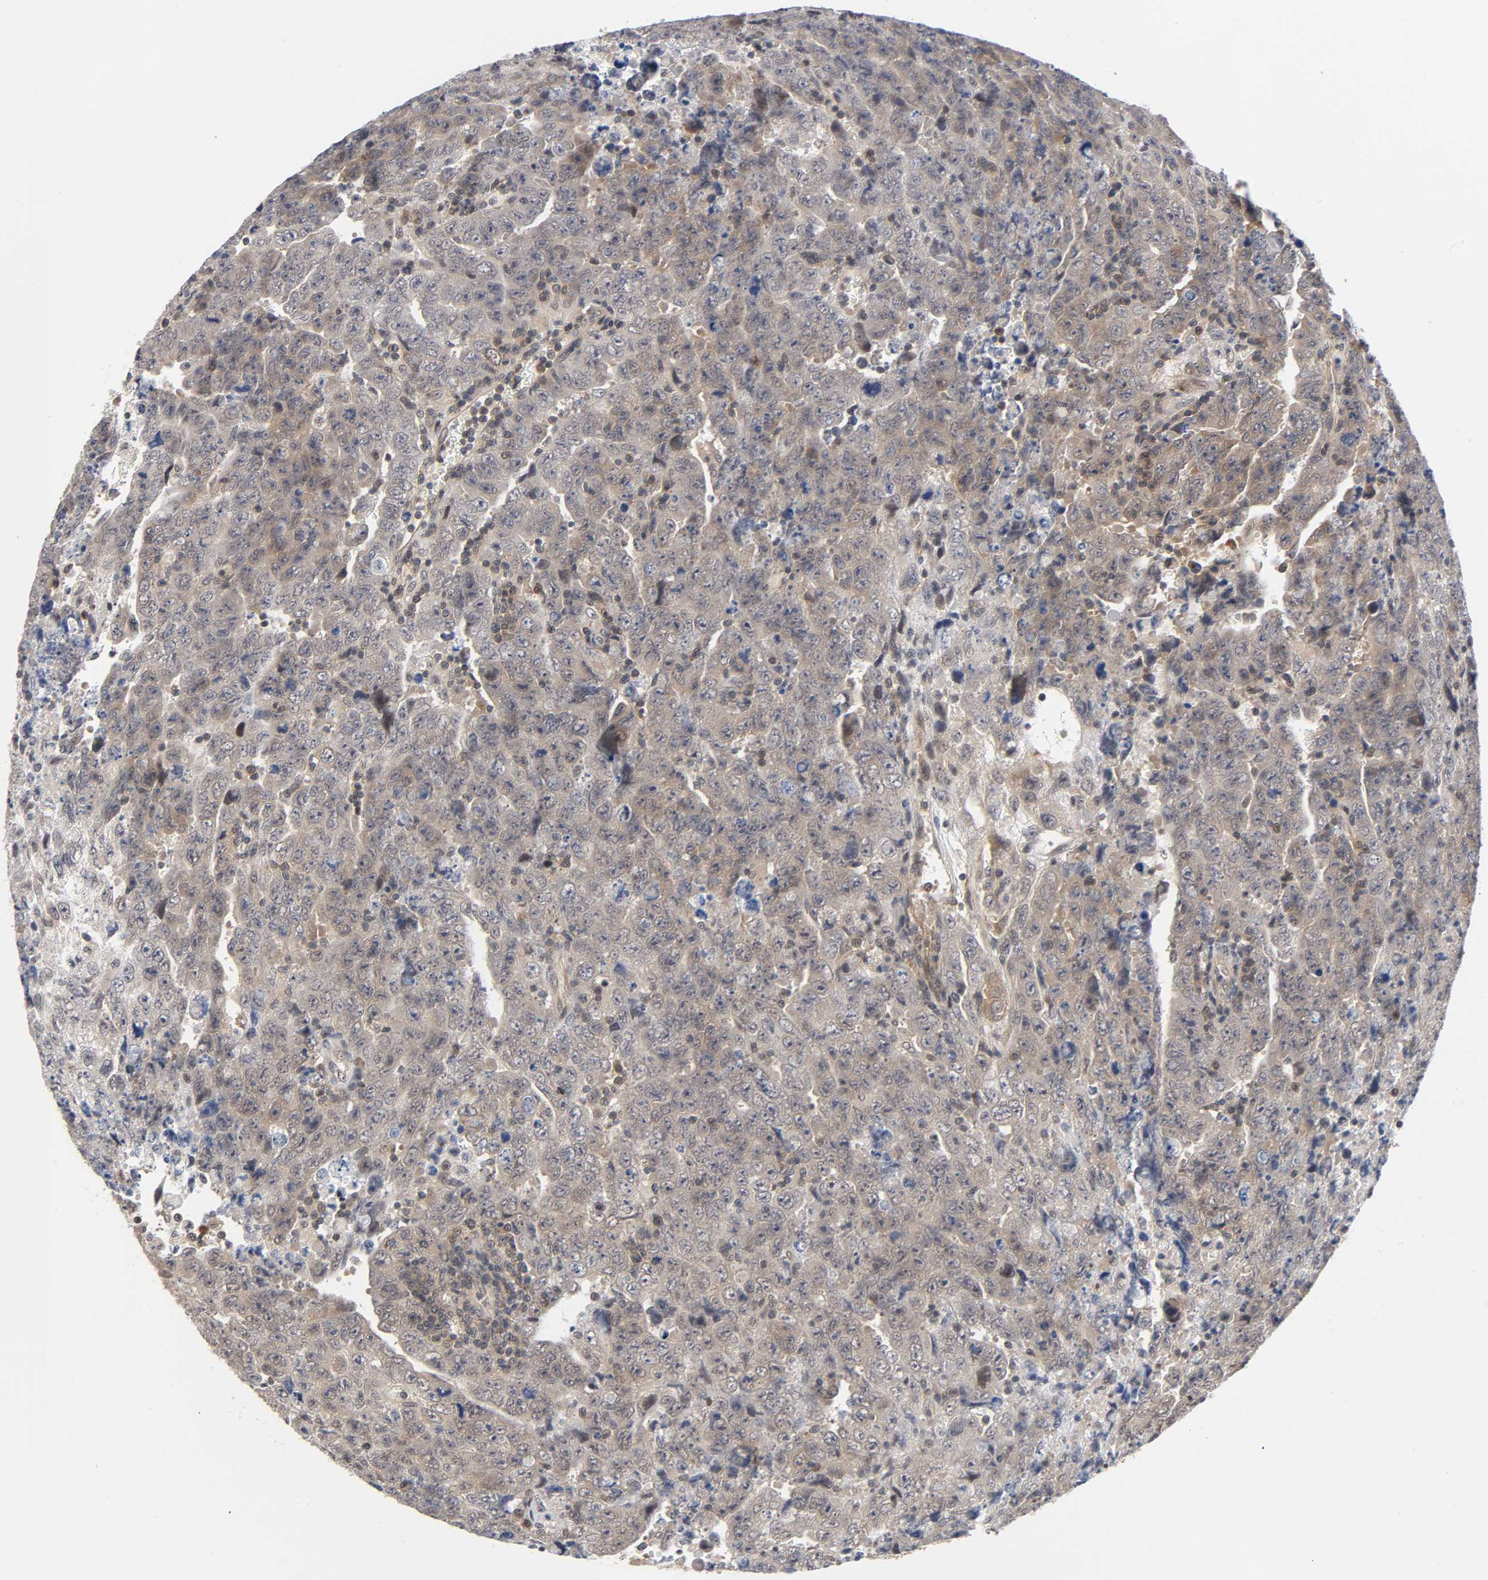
{"staining": {"intensity": "weak", "quantity": "25%-75%", "location": "cytoplasmic/membranous"}, "tissue": "testis cancer", "cell_type": "Tumor cells", "image_type": "cancer", "snomed": [{"axis": "morphology", "description": "Carcinoma, Embryonal, NOS"}, {"axis": "topography", "description": "Testis"}], "caption": "An immunohistochemistry (IHC) micrograph of neoplastic tissue is shown. Protein staining in brown labels weak cytoplasmic/membranous positivity in testis cancer within tumor cells.", "gene": "PRKAB1", "patient": {"sex": "male", "age": 28}}